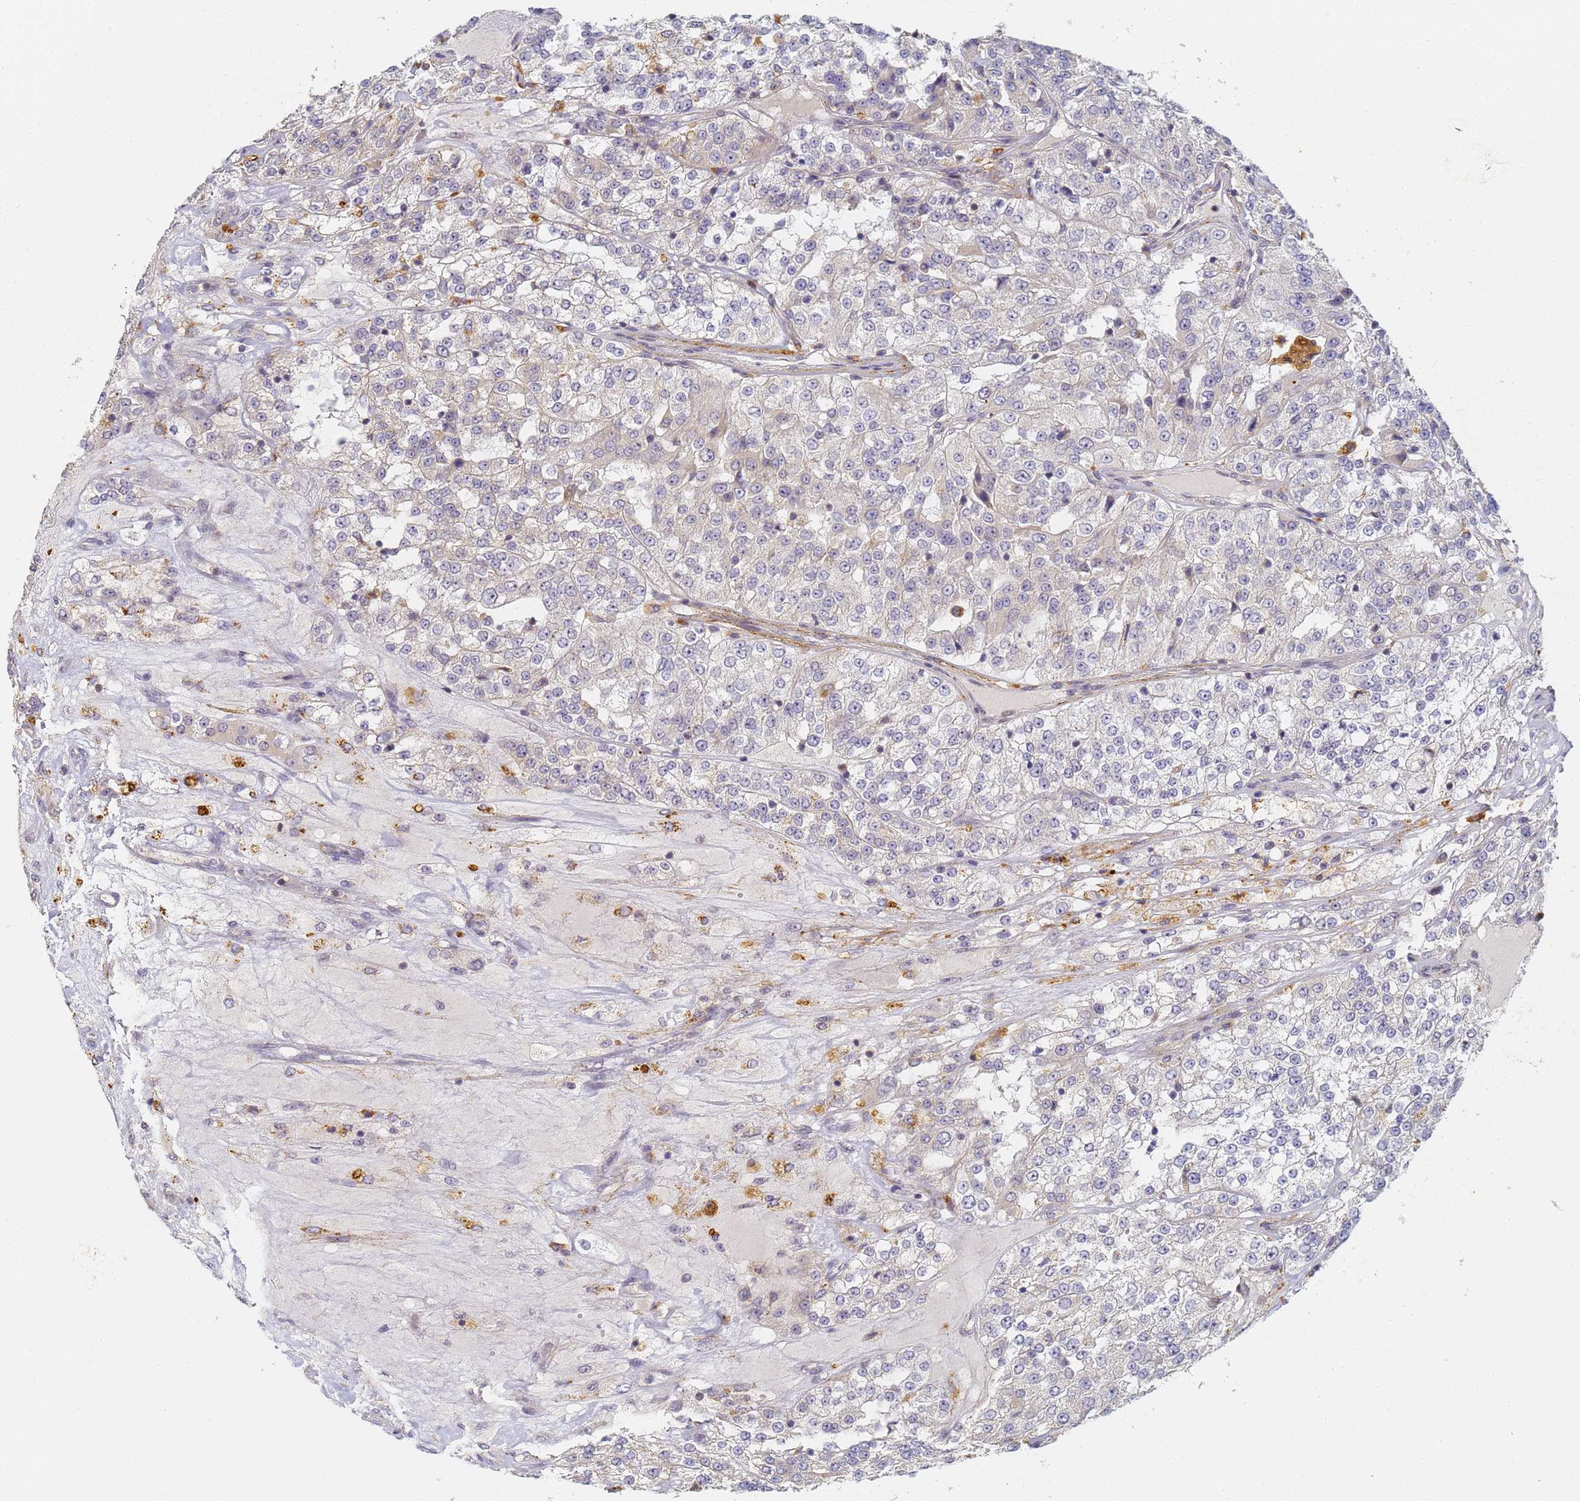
{"staining": {"intensity": "negative", "quantity": "none", "location": "none"}, "tissue": "renal cancer", "cell_type": "Tumor cells", "image_type": "cancer", "snomed": [{"axis": "morphology", "description": "Adenocarcinoma, NOS"}, {"axis": "topography", "description": "Kidney"}], "caption": "IHC photomicrograph of human renal cancer stained for a protein (brown), which demonstrates no positivity in tumor cells. The staining was performed using DAB (3,3'-diaminobenzidine) to visualize the protein expression in brown, while the nuclei were stained in blue with hematoxylin (Magnification: 20x).", "gene": "HMCES", "patient": {"sex": "female", "age": 63}}